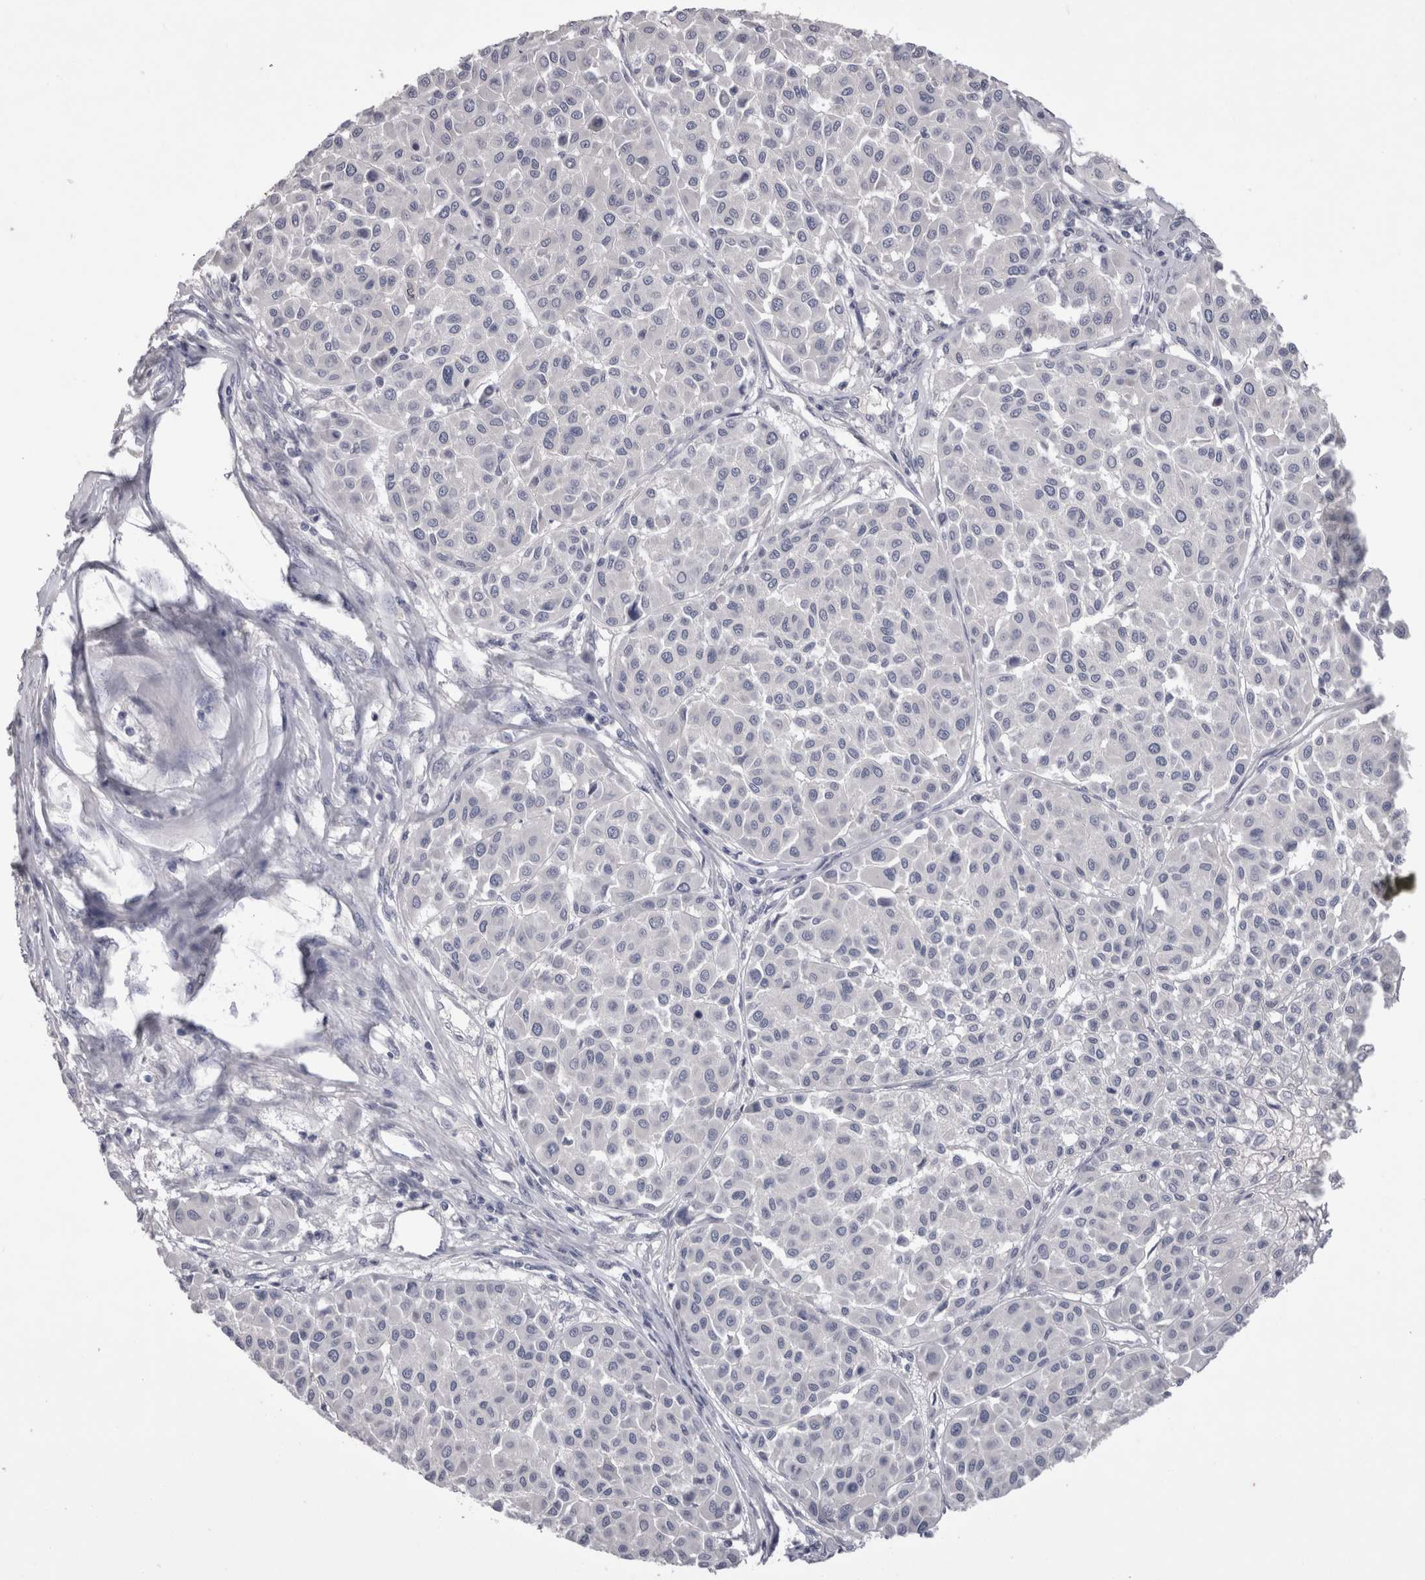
{"staining": {"intensity": "negative", "quantity": "none", "location": "none"}, "tissue": "melanoma", "cell_type": "Tumor cells", "image_type": "cancer", "snomed": [{"axis": "morphology", "description": "Malignant melanoma, Metastatic site"}, {"axis": "topography", "description": "Soft tissue"}], "caption": "High magnification brightfield microscopy of malignant melanoma (metastatic site) stained with DAB (brown) and counterstained with hematoxylin (blue): tumor cells show no significant positivity.", "gene": "ADAM2", "patient": {"sex": "male", "age": 41}}